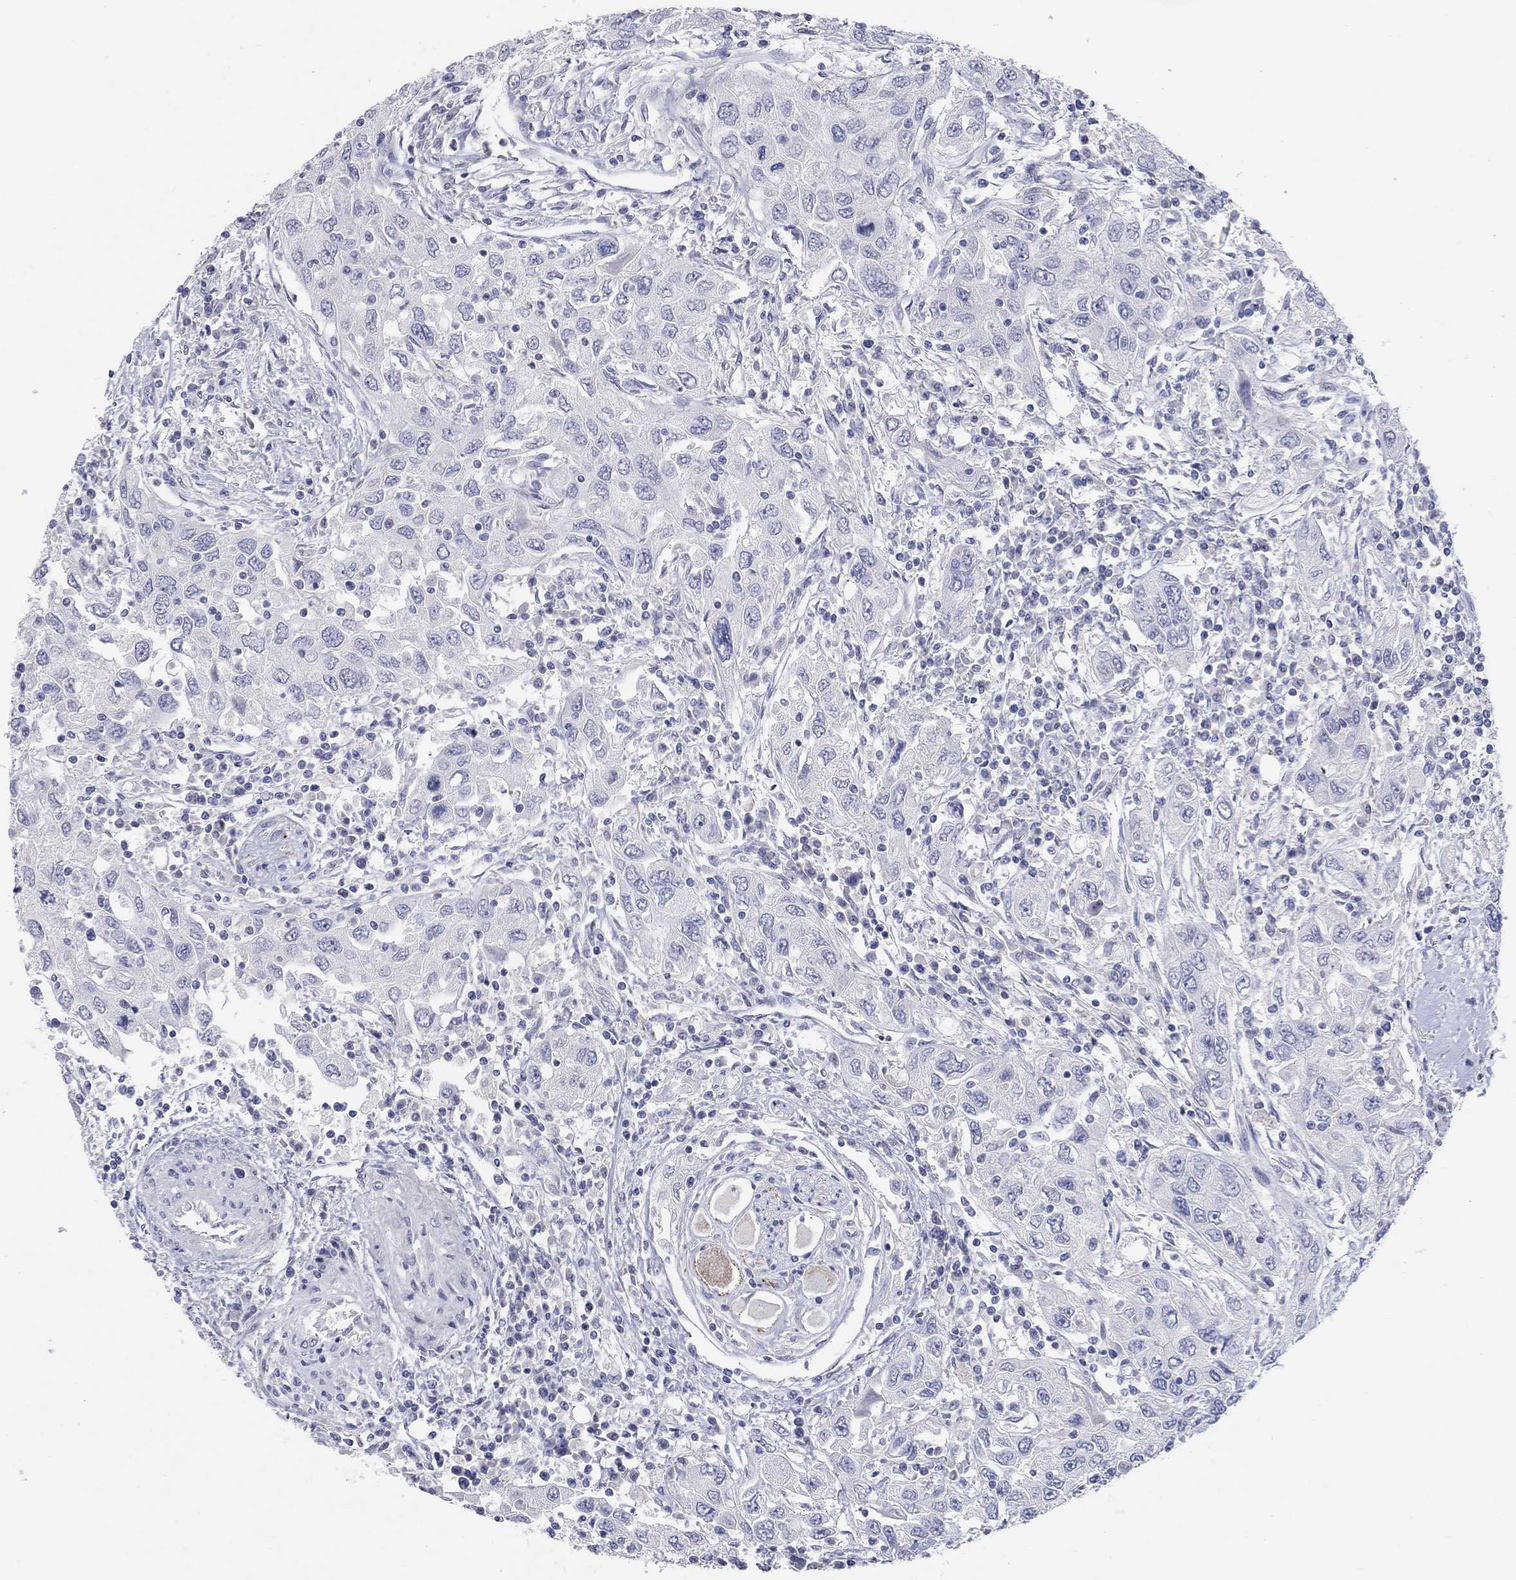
{"staining": {"intensity": "negative", "quantity": "none", "location": "none"}, "tissue": "urothelial cancer", "cell_type": "Tumor cells", "image_type": "cancer", "snomed": [{"axis": "morphology", "description": "Urothelial carcinoma, High grade"}, {"axis": "topography", "description": "Urinary bladder"}], "caption": "High power microscopy micrograph of an IHC histopathology image of urothelial cancer, revealing no significant positivity in tumor cells.", "gene": "ARHGAP36", "patient": {"sex": "male", "age": 76}}